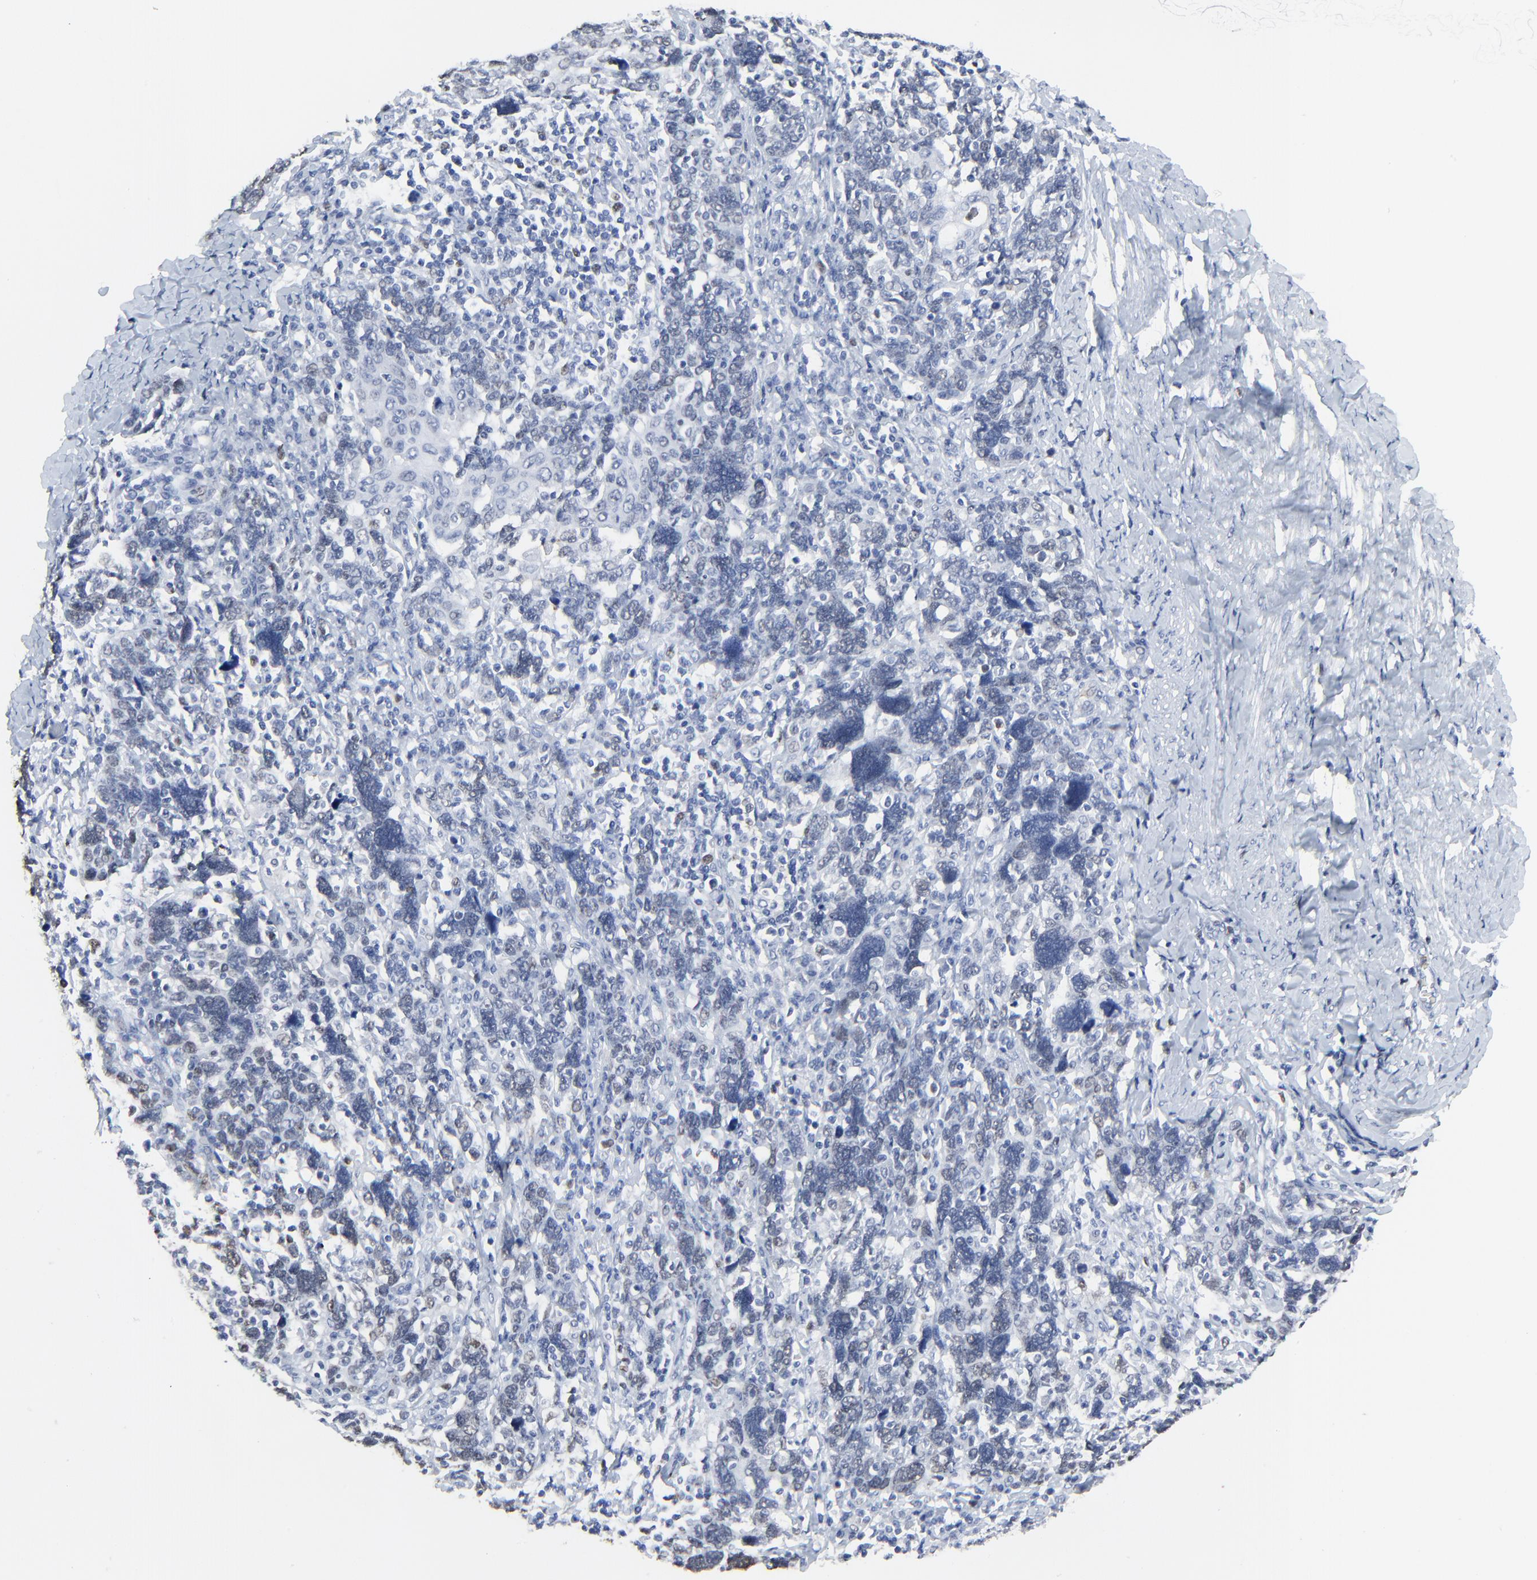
{"staining": {"intensity": "weak", "quantity": "<25%", "location": "nuclear"}, "tissue": "cervical cancer", "cell_type": "Tumor cells", "image_type": "cancer", "snomed": [{"axis": "morphology", "description": "Squamous cell carcinoma, NOS"}, {"axis": "topography", "description": "Cervix"}], "caption": "There is no significant staining in tumor cells of cervical squamous cell carcinoma.", "gene": "BIRC3", "patient": {"sex": "female", "age": 41}}